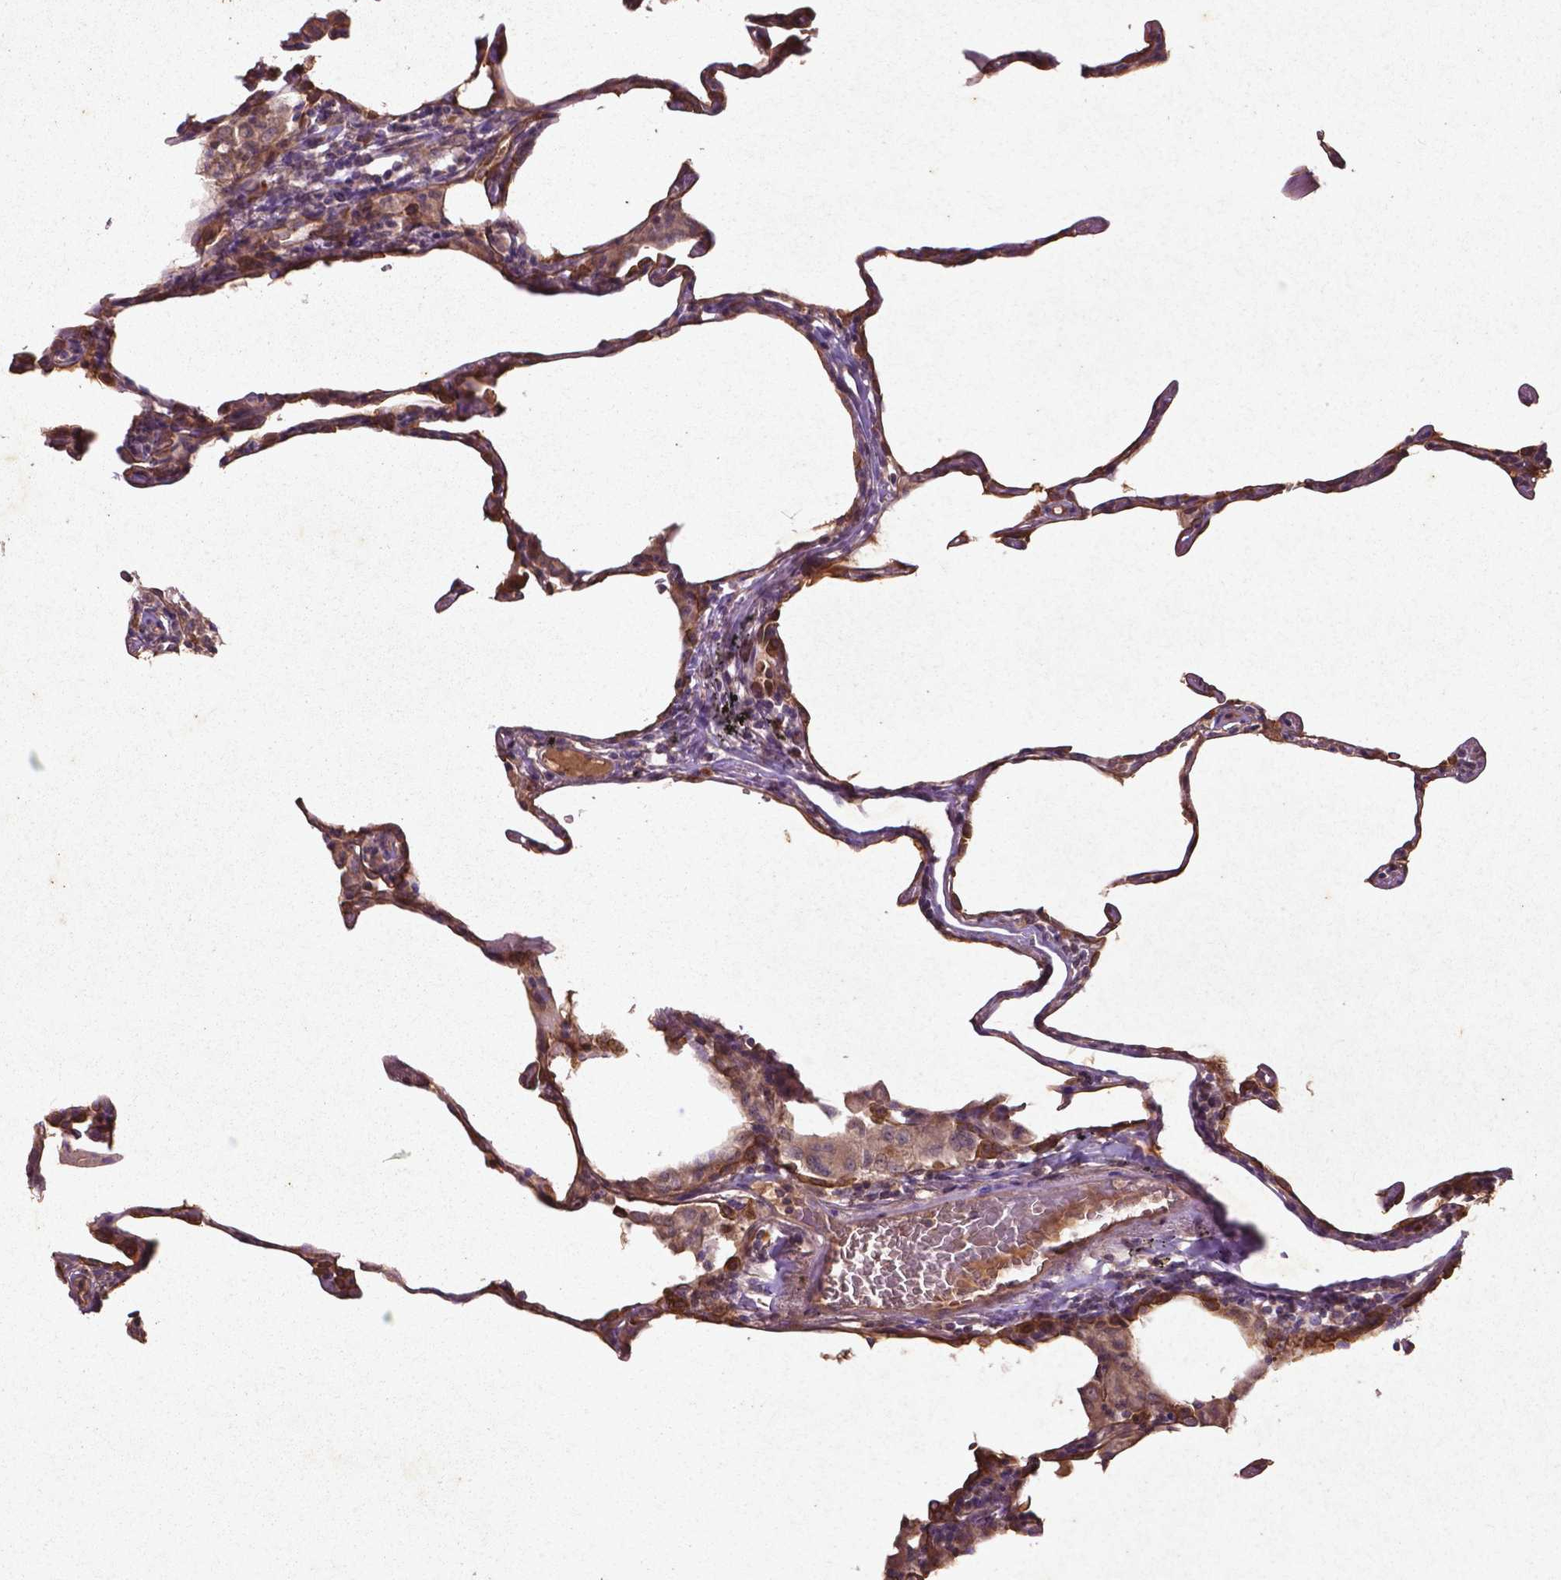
{"staining": {"intensity": "moderate", "quantity": ">75%", "location": "cytoplasmic/membranous"}, "tissue": "lung", "cell_type": "Alveolar cells", "image_type": "normal", "snomed": [{"axis": "morphology", "description": "Normal tissue, NOS"}, {"axis": "topography", "description": "Lung"}], "caption": "This micrograph demonstrates normal lung stained with IHC to label a protein in brown. The cytoplasmic/membranous of alveolar cells show moderate positivity for the protein. Nuclei are counter-stained blue.", "gene": "COQ2", "patient": {"sex": "female", "age": 57}}